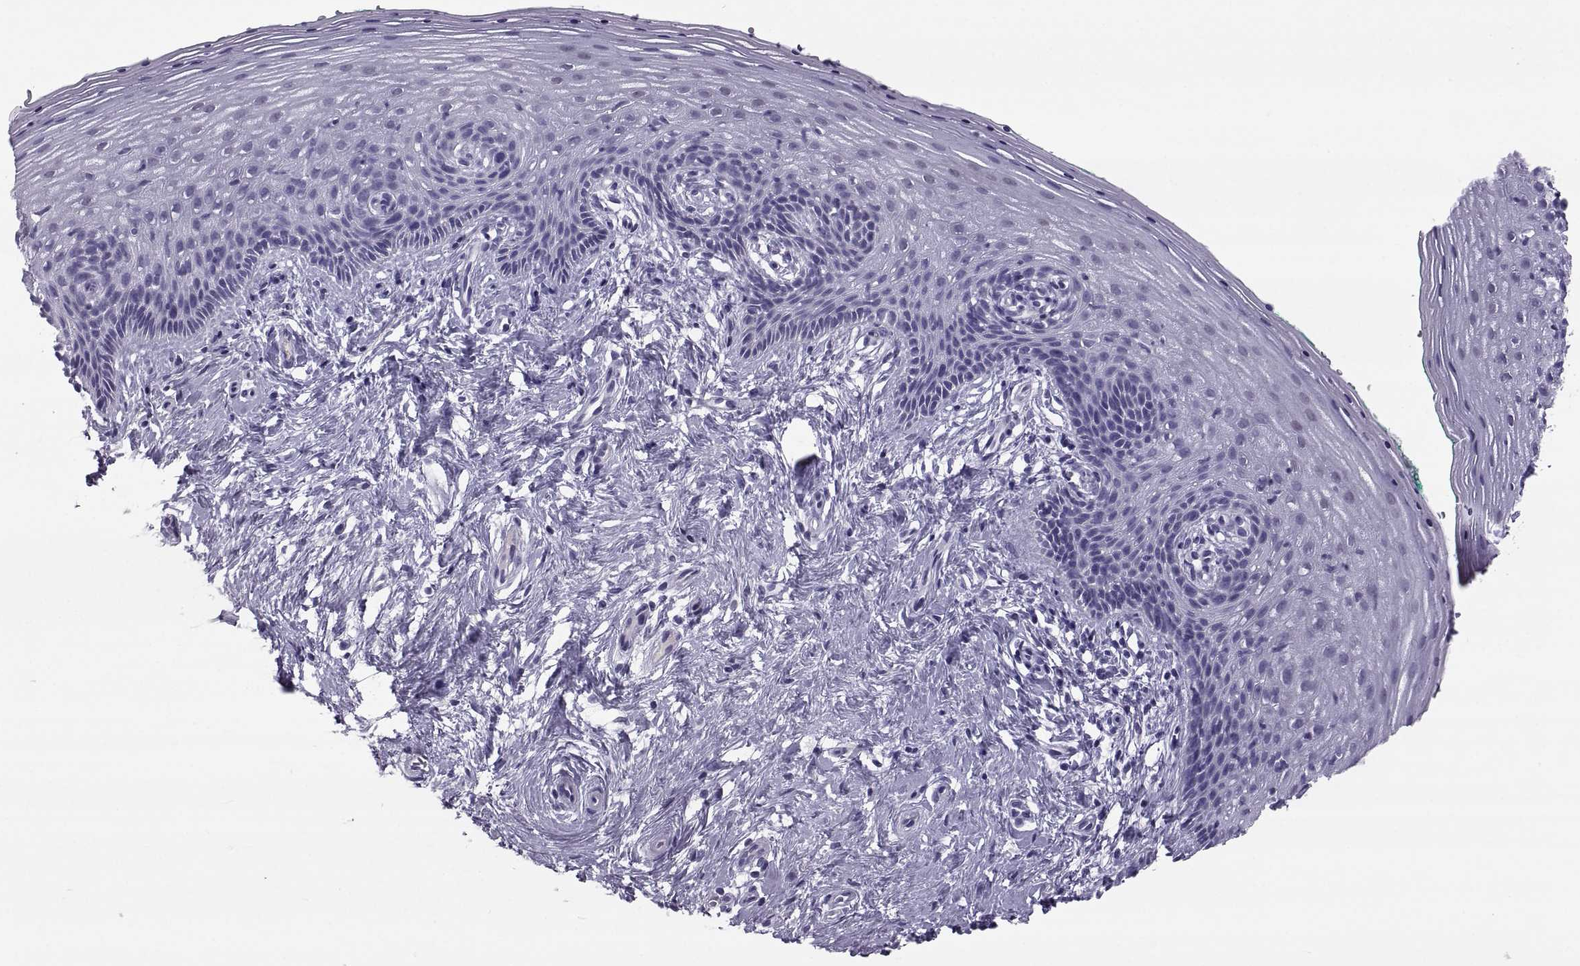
{"staining": {"intensity": "negative", "quantity": "none", "location": "none"}, "tissue": "vagina", "cell_type": "Squamous epithelial cells", "image_type": "normal", "snomed": [{"axis": "morphology", "description": "Normal tissue, NOS"}, {"axis": "topography", "description": "Vagina"}], "caption": "IHC histopathology image of unremarkable human vagina stained for a protein (brown), which demonstrates no positivity in squamous epithelial cells.", "gene": "IGSF1", "patient": {"sex": "female", "age": 45}}